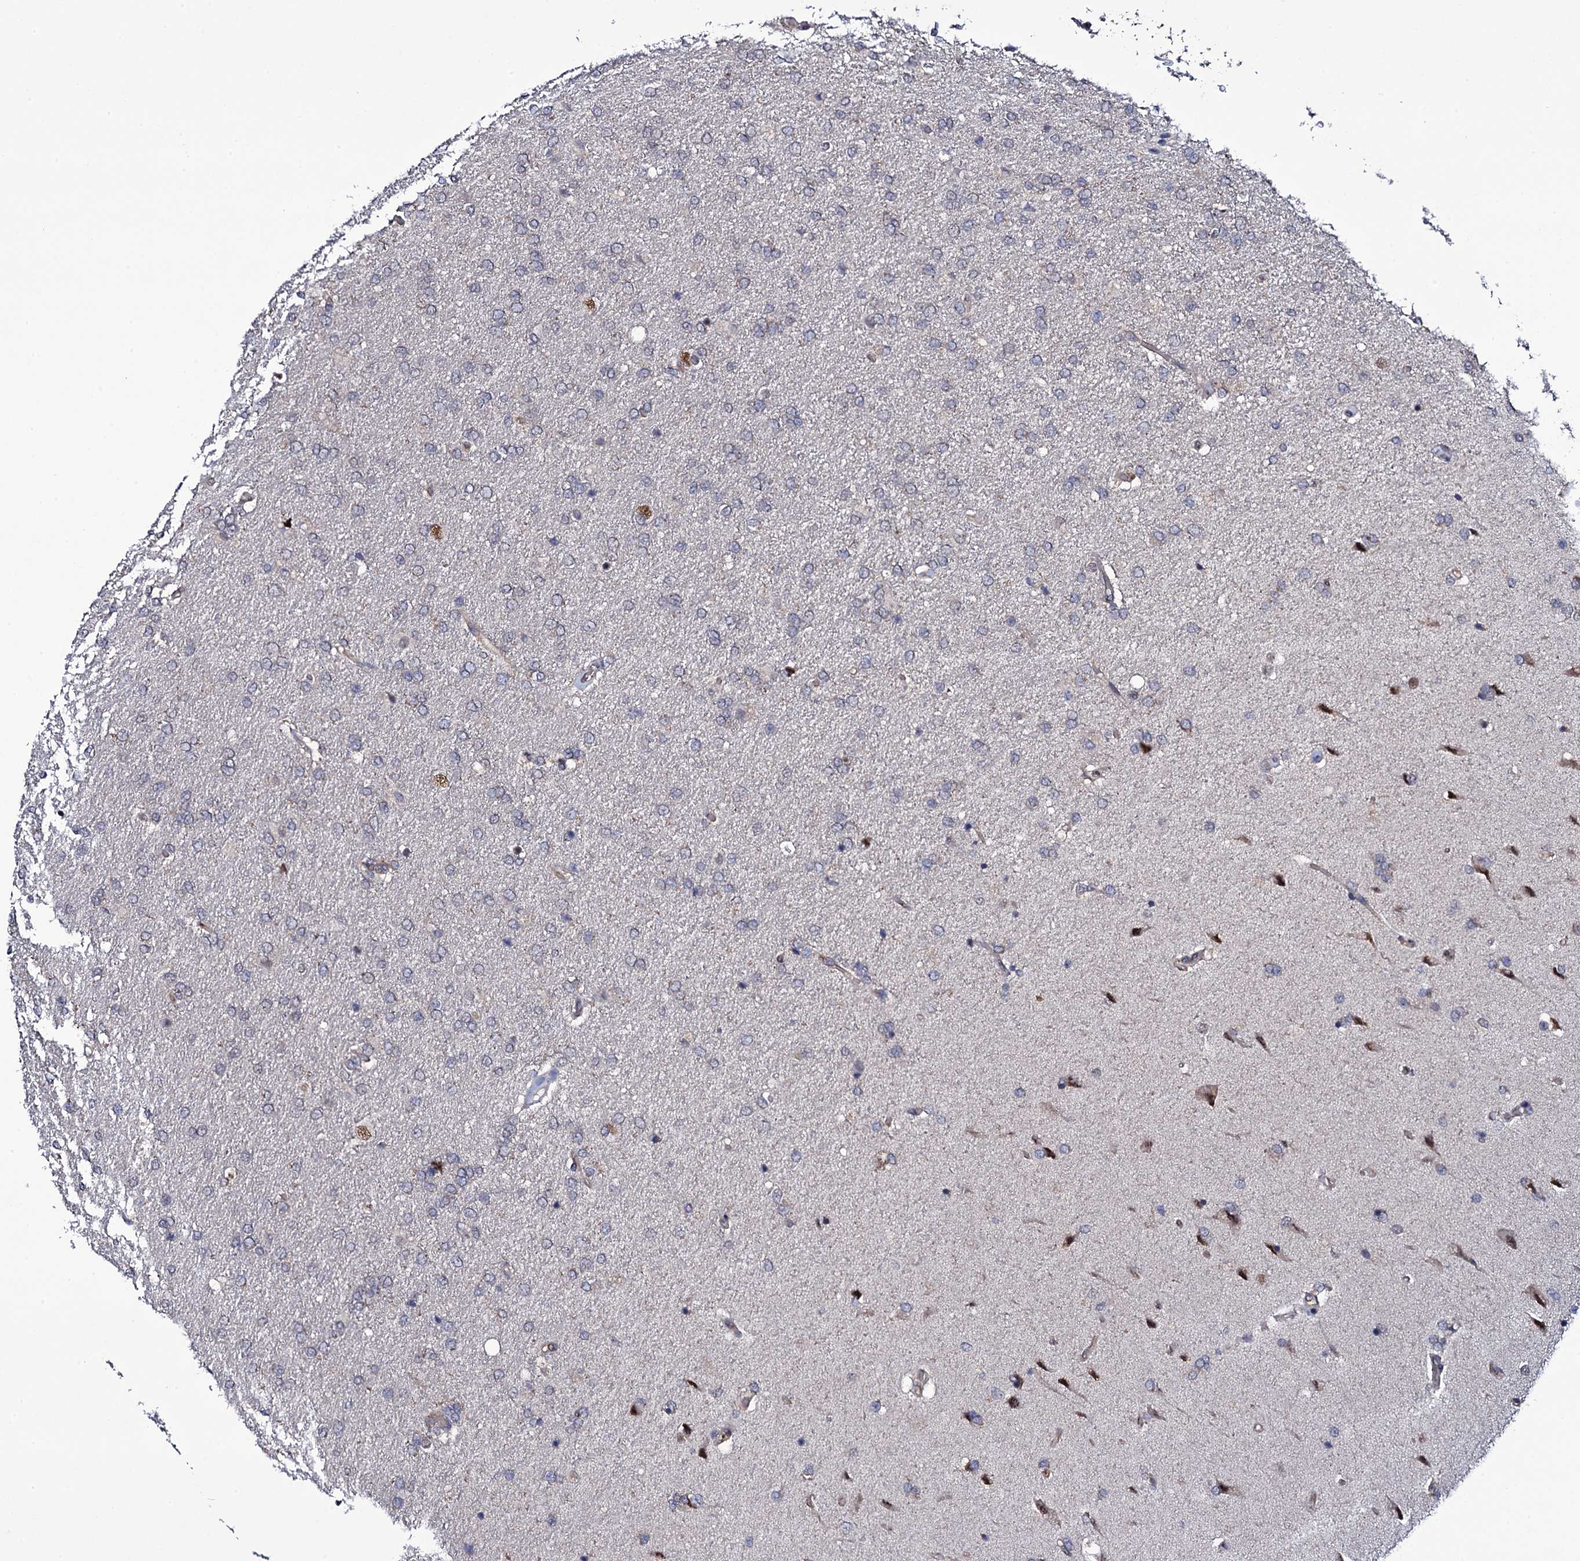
{"staining": {"intensity": "negative", "quantity": "none", "location": "none"}, "tissue": "glioma", "cell_type": "Tumor cells", "image_type": "cancer", "snomed": [{"axis": "morphology", "description": "Glioma, malignant, High grade"}, {"axis": "topography", "description": "Brain"}], "caption": "DAB (3,3'-diaminobenzidine) immunohistochemical staining of glioma shows no significant staining in tumor cells.", "gene": "GAREM1", "patient": {"sex": "male", "age": 72}}